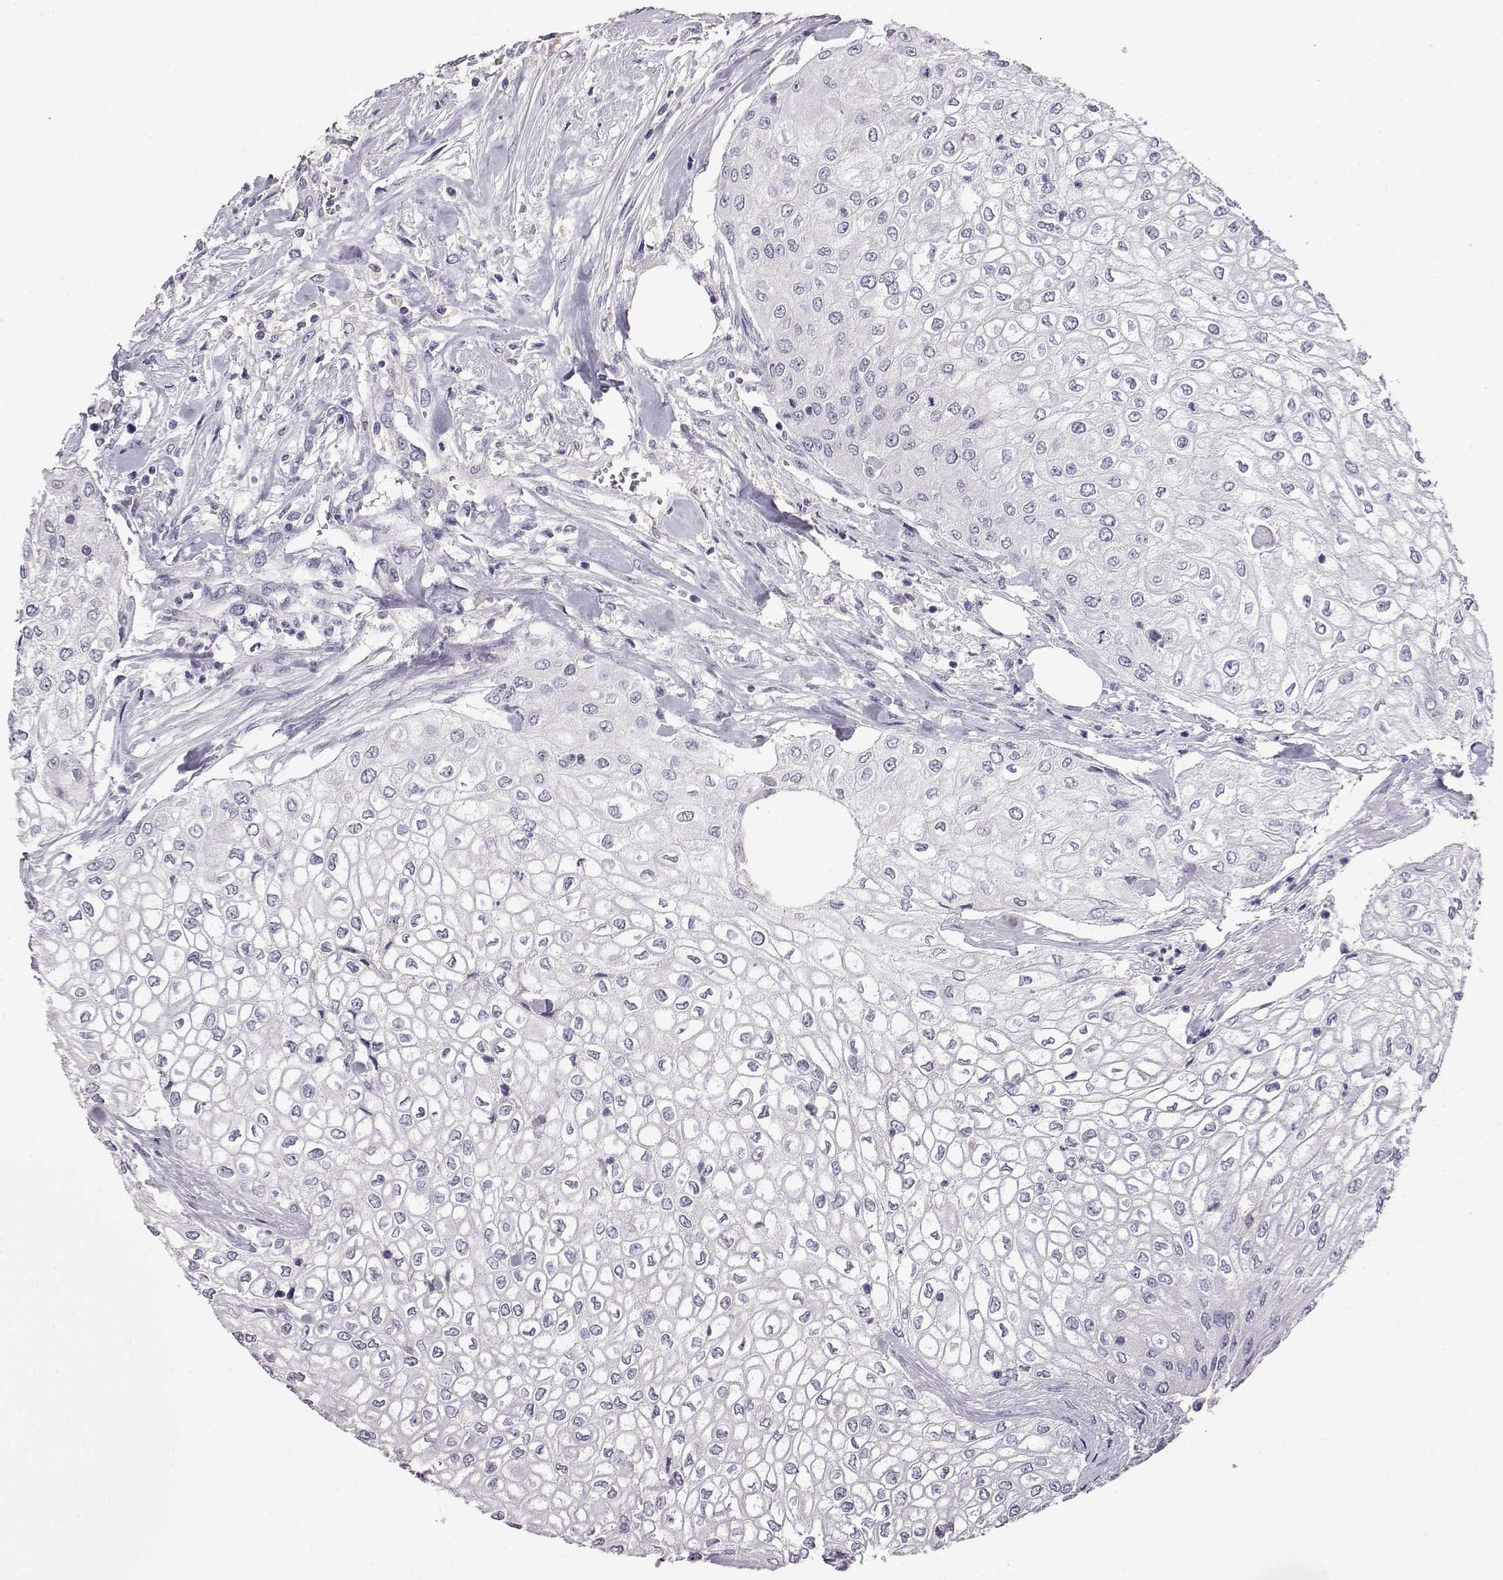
{"staining": {"intensity": "negative", "quantity": "none", "location": "none"}, "tissue": "urothelial cancer", "cell_type": "Tumor cells", "image_type": "cancer", "snomed": [{"axis": "morphology", "description": "Urothelial carcinoma, High grade"}, {"axis": "topography", "description": "Urinary bladder"}], "caption": "Tumor cells are negative for protein expression in human urothelial cancer. Nuclei are stained in blue.", "gene": "AKR1B1", "patient": {"sex": "male", "age": 62}}